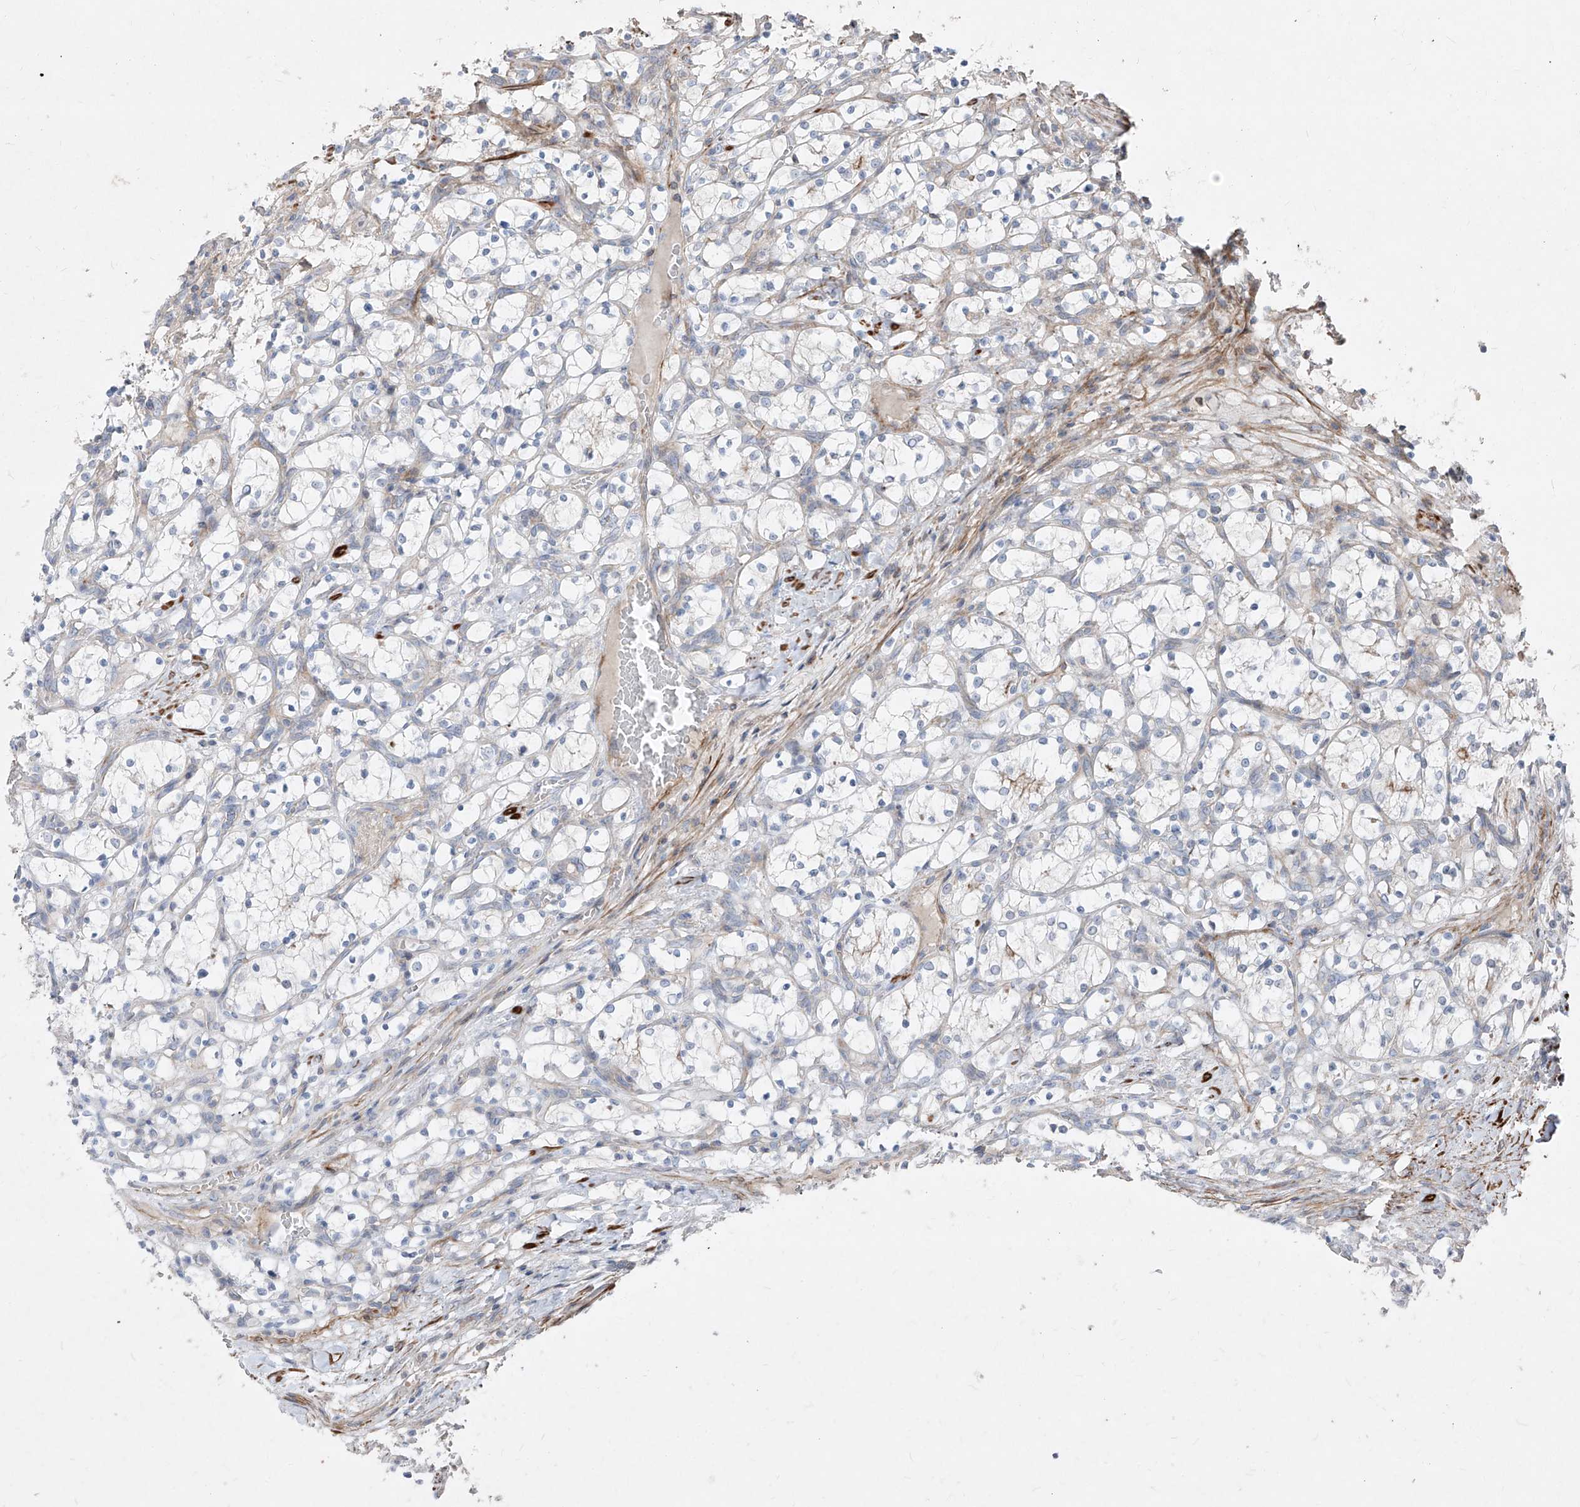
{"staining": {"intensity": "negative", "quantity": "none", "location": "none"}, "tissue": "renal cancer", "cell_type": "Tumor cells", "image_type": "cancer", "snomed": [{"axis": "morphology", "description": "Adenocarcinoma, NOS"}, {"axis": "topography", "description": "Kidney"}], "caption": "A histopathology image of renal cancer (adenocarcinoma) stained for a protein displays no brown staining in tumor cells. (DAB (3,3'-diaminobenzidine) immunohistochemistry, high magnification).", "gene": "UFD1", "patient": {"sex": "female", "age": 69}}